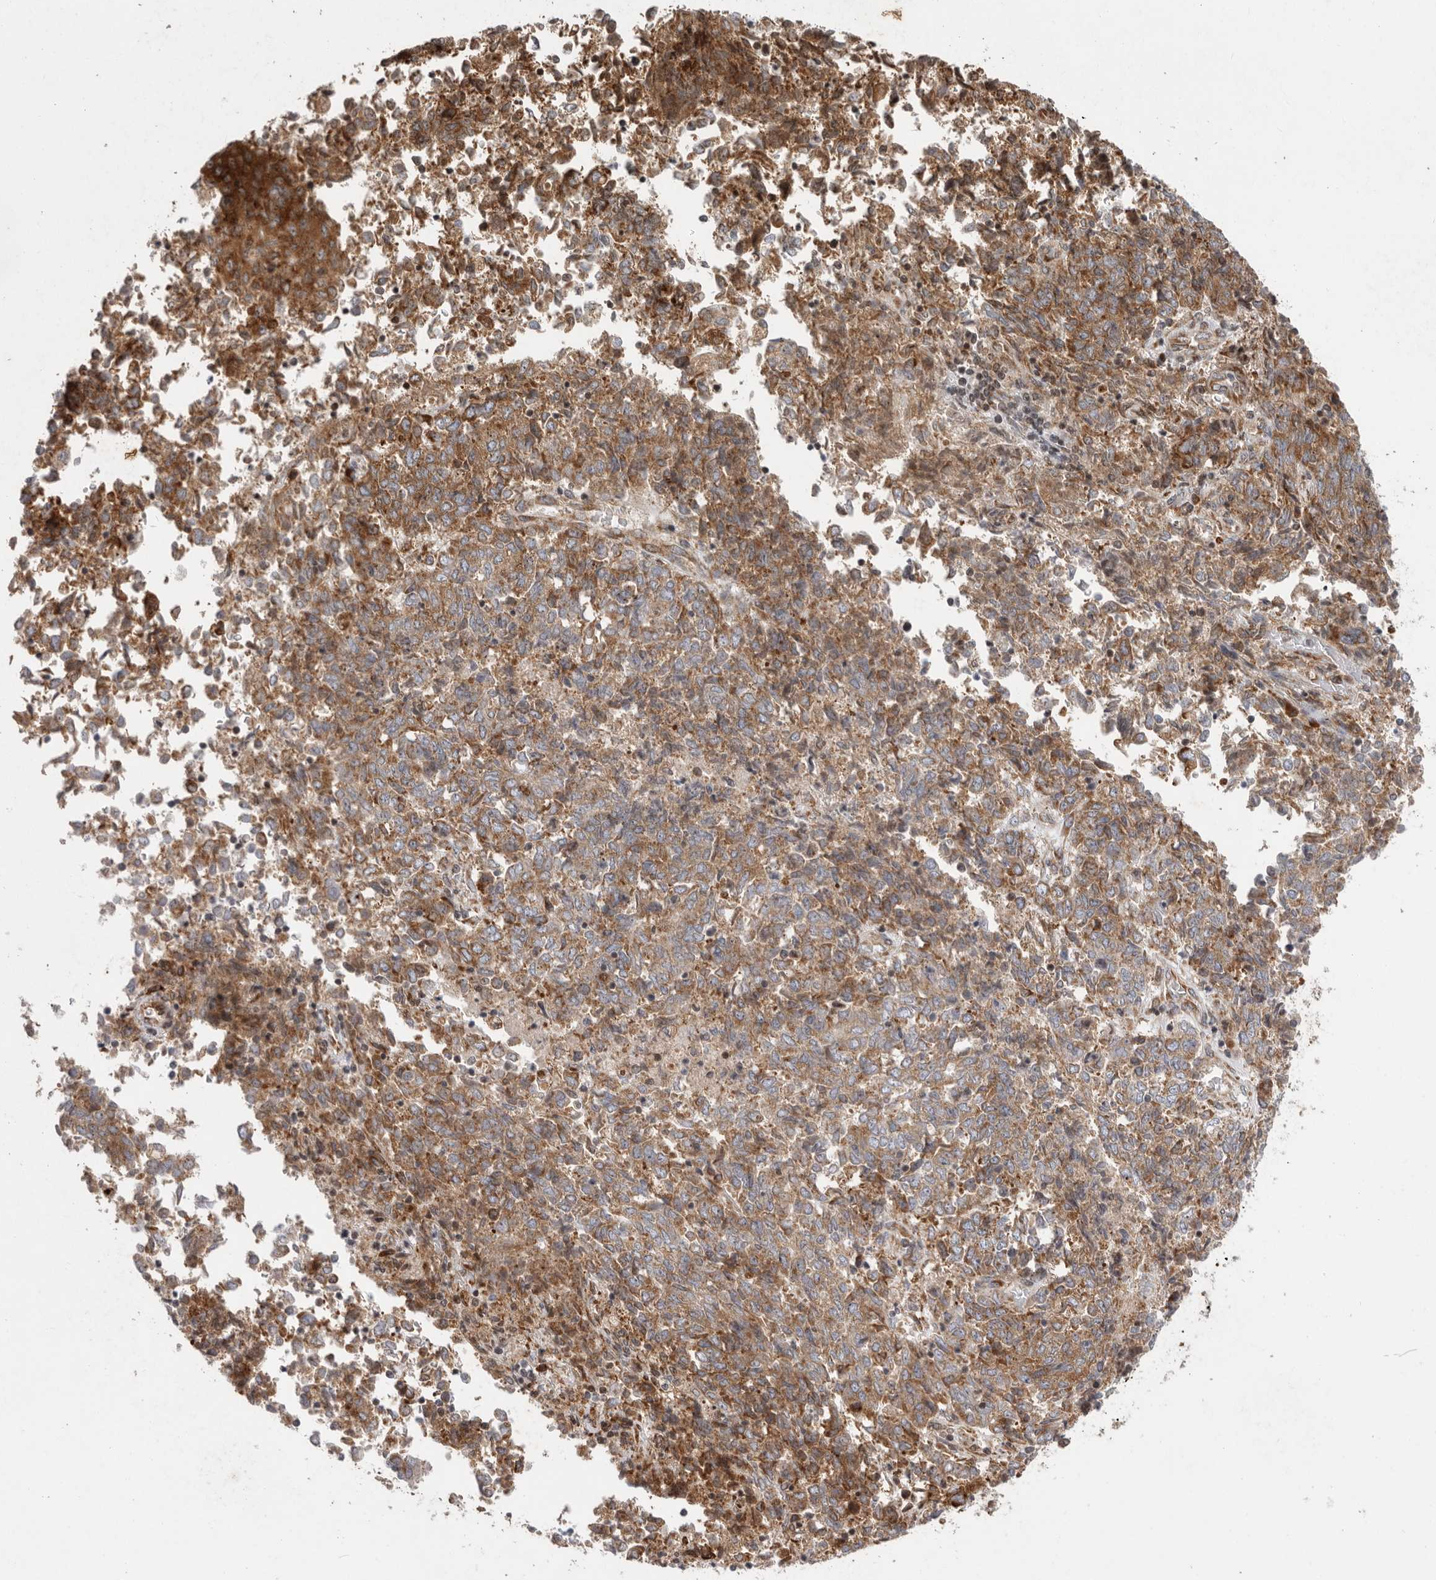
{"staining": {"intensity": "moderate", "quantity": ">75%", "location": "cytoplasmic/membranous"}, "tissue": "endometrial cancer", "cell_type": "Tumor cells", "image_type": "cancer", "snomed": [{"axis": "morphology", "description": "Adenocarcinoma, NOS"}, {"axis": "topography", "description": "Endometrium"}], "caption": "Adenocarcinoma (endometrial) tissue displays moderate cytoplasmic/membranous positivity in about >75% of tumor cells, visualized by immunohistochemistry.", "gene": "FZD3", "patient": {"sex": "female", "age": 80}}